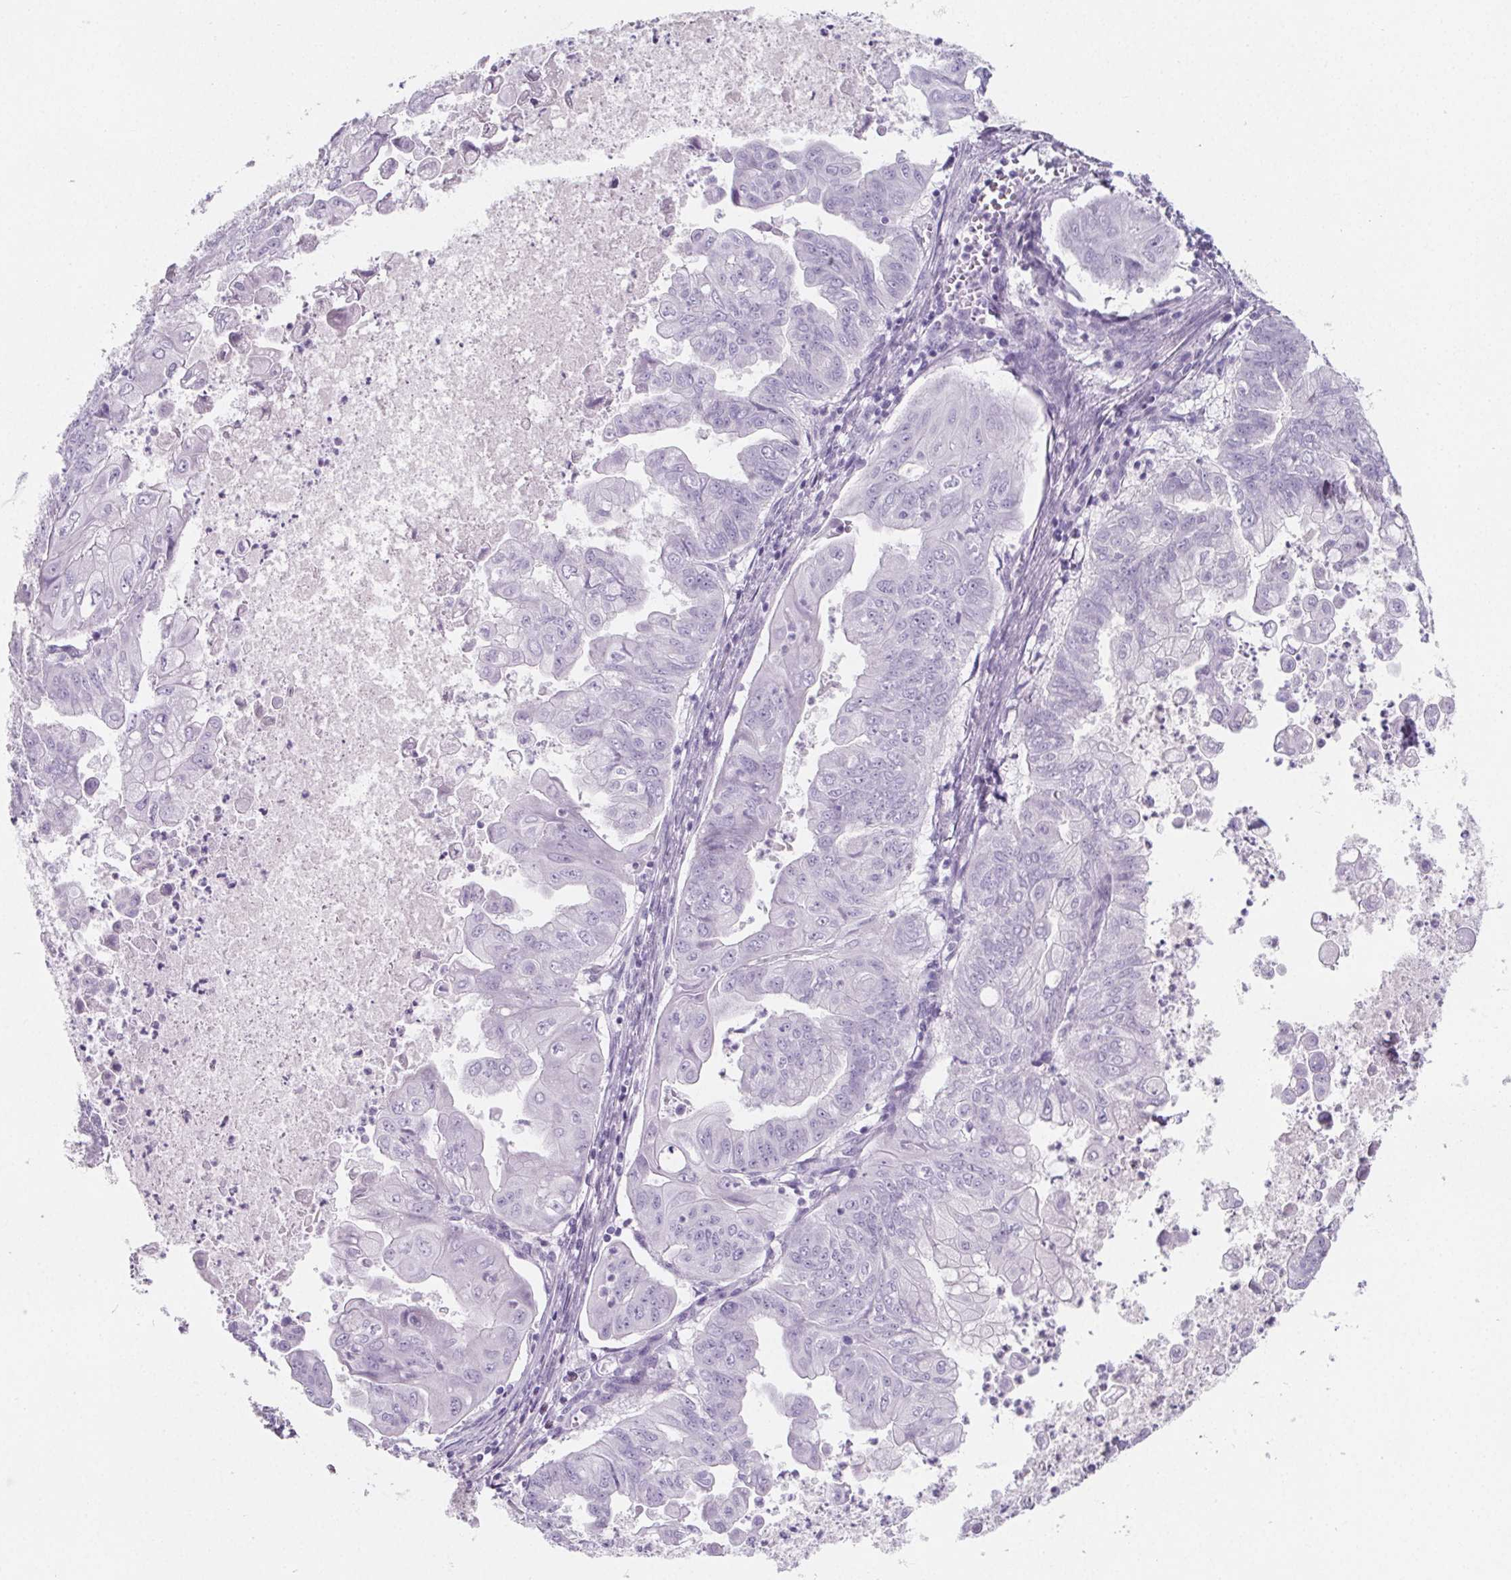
{"staining": {"intensity": "negative", "quantity": "none", "location": "none"}, "tissue": "stomach cancer", "cell_type": "Tumor cells", "image_type": "cancer", "snomed": [{"axis": "morphology", "description": "Adenocarcinoma, NOS"}, {"axis": "topography", "description": "Stomach, upper"}], "caption": "Stomach cancer (adenocarcinoma) stained for a protein using immunohistochemistry (IHC) exhibits no positivity tumor cells.", "gene": "ADRB1", "patient": {"sex": "male", "age": 80}}